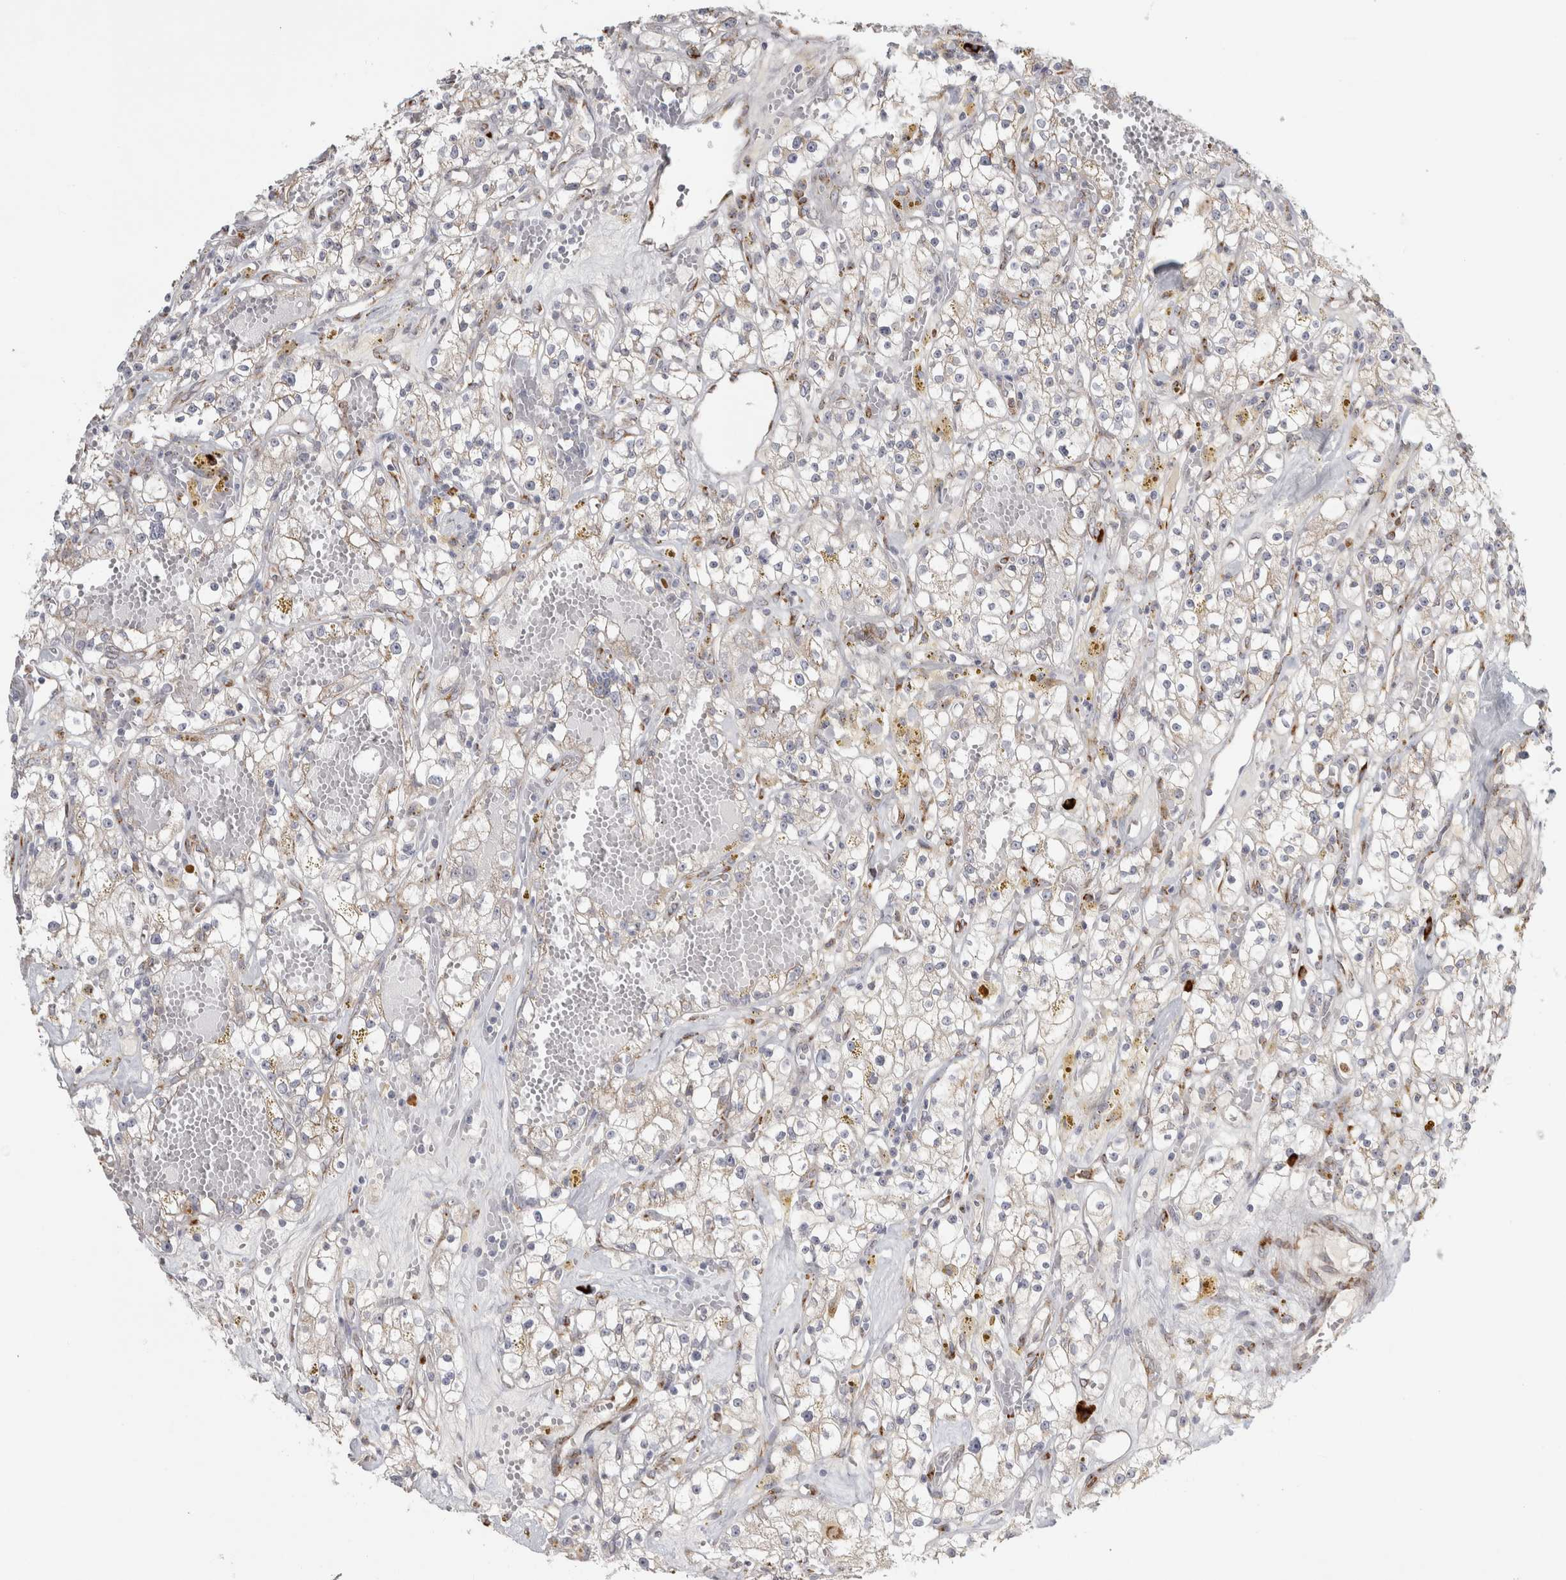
{"staining": {"intensity": "negative", "quantity": "none", "location": "none"}, "tissue": "renal cancer", "cell_type": "Tumor cells", "image_type": "cancer", "snomed": [{"axis": "morphology", "description": "Adenocarcinoma, NOS"}, {"axis": "topography", "description": "Kidney"}], "caption": "Human renal cancer stained for a protein using immunohistochemistry (IHC) displays no positivity in tumor cells.", "gene": "OSTN", "patient": {"sex": "male", "age": 56}}